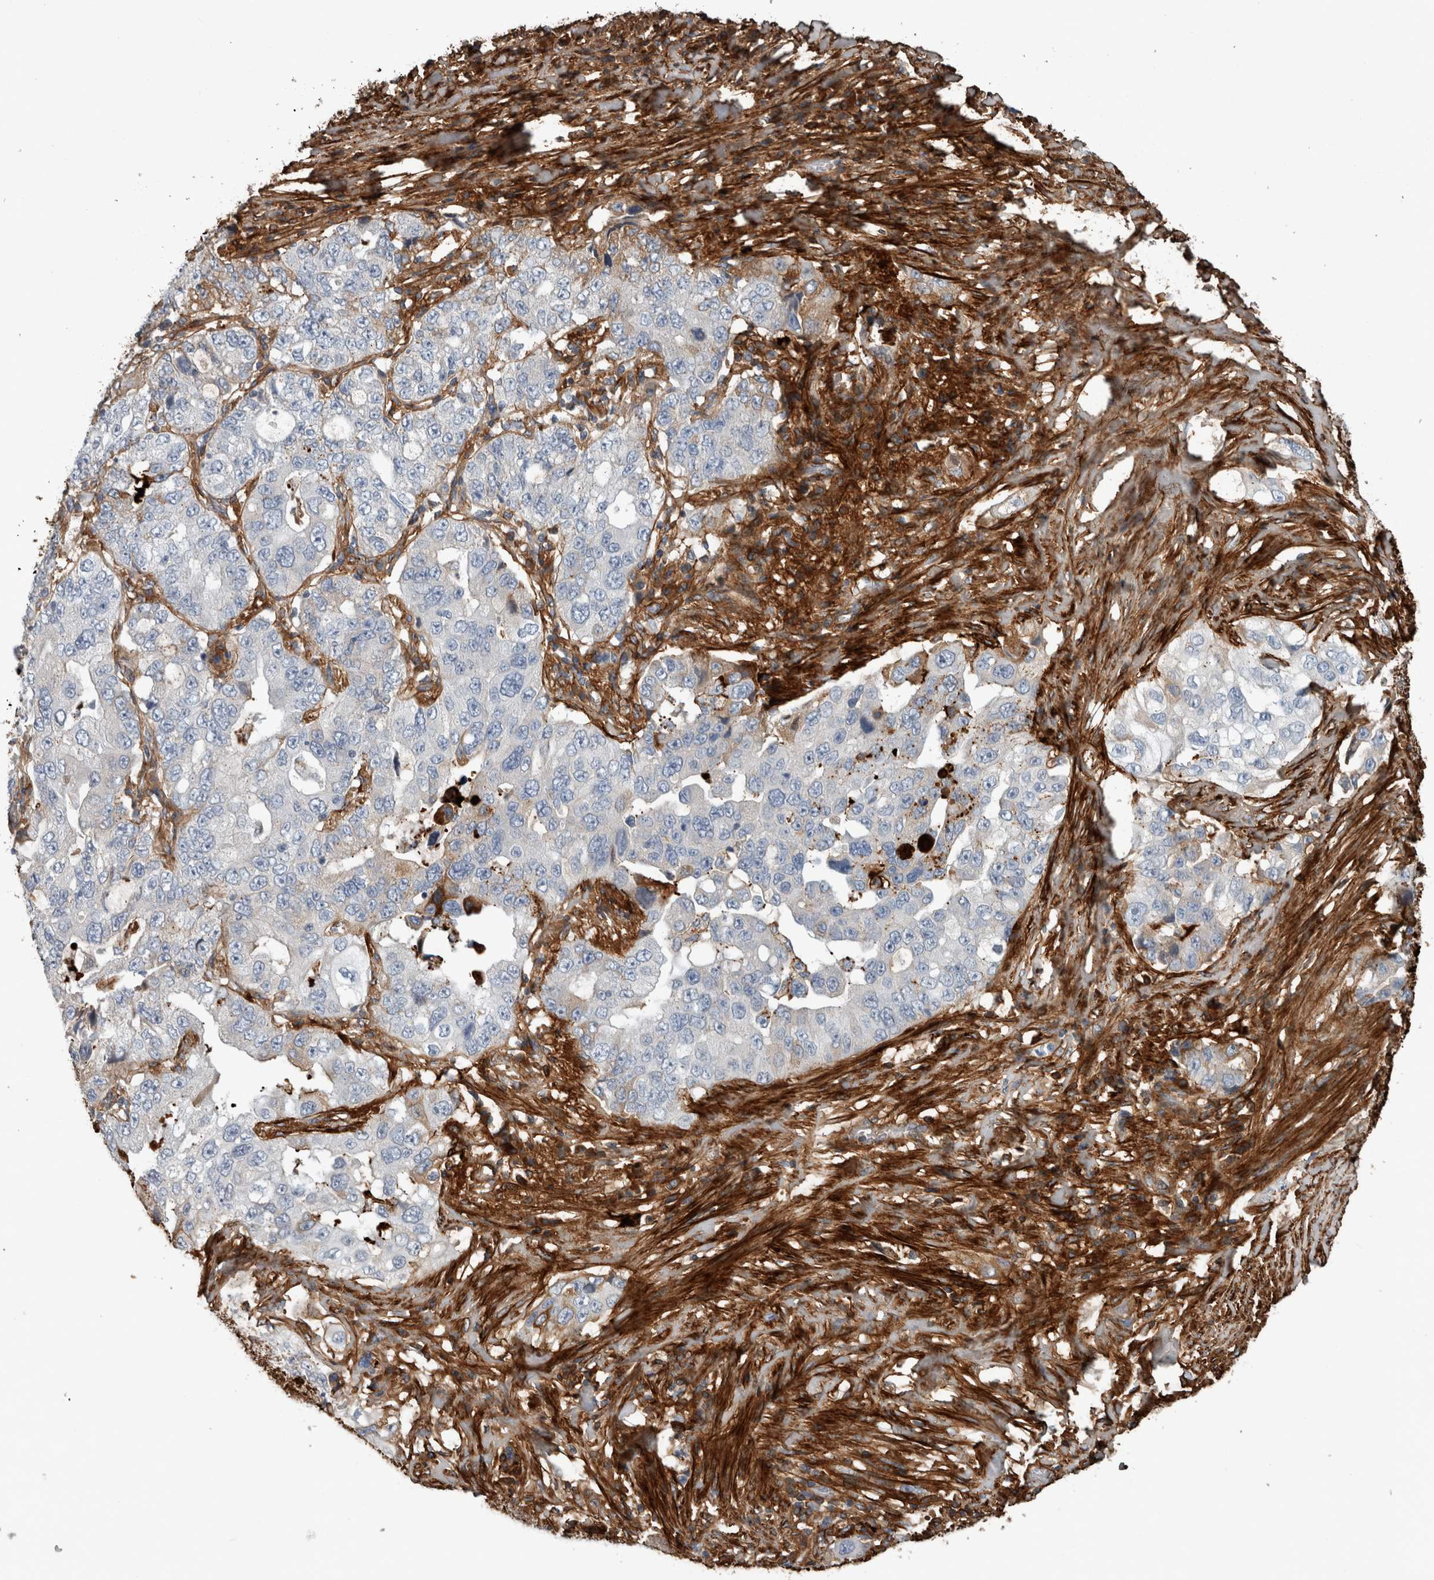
{"staining": {"intensity": "weak", "quantity": "<25%", "location": "cytoplasmic/membranous"}, "tissue": "lung cancer", "cell_type": "Tumor cells", "image_type": "cancer", "snomed": [{"axis": "morphology", "description": "Adenocarcinoma, NOS"}, {"axis": "topography", "description": "Lung"}], "caption": "Immunohistochemistry of adenocarcinoma (lung) exhibits no positivity in tumor cells.", "gene": "FN1", "patient": {"sex": "female", "age": 51}}